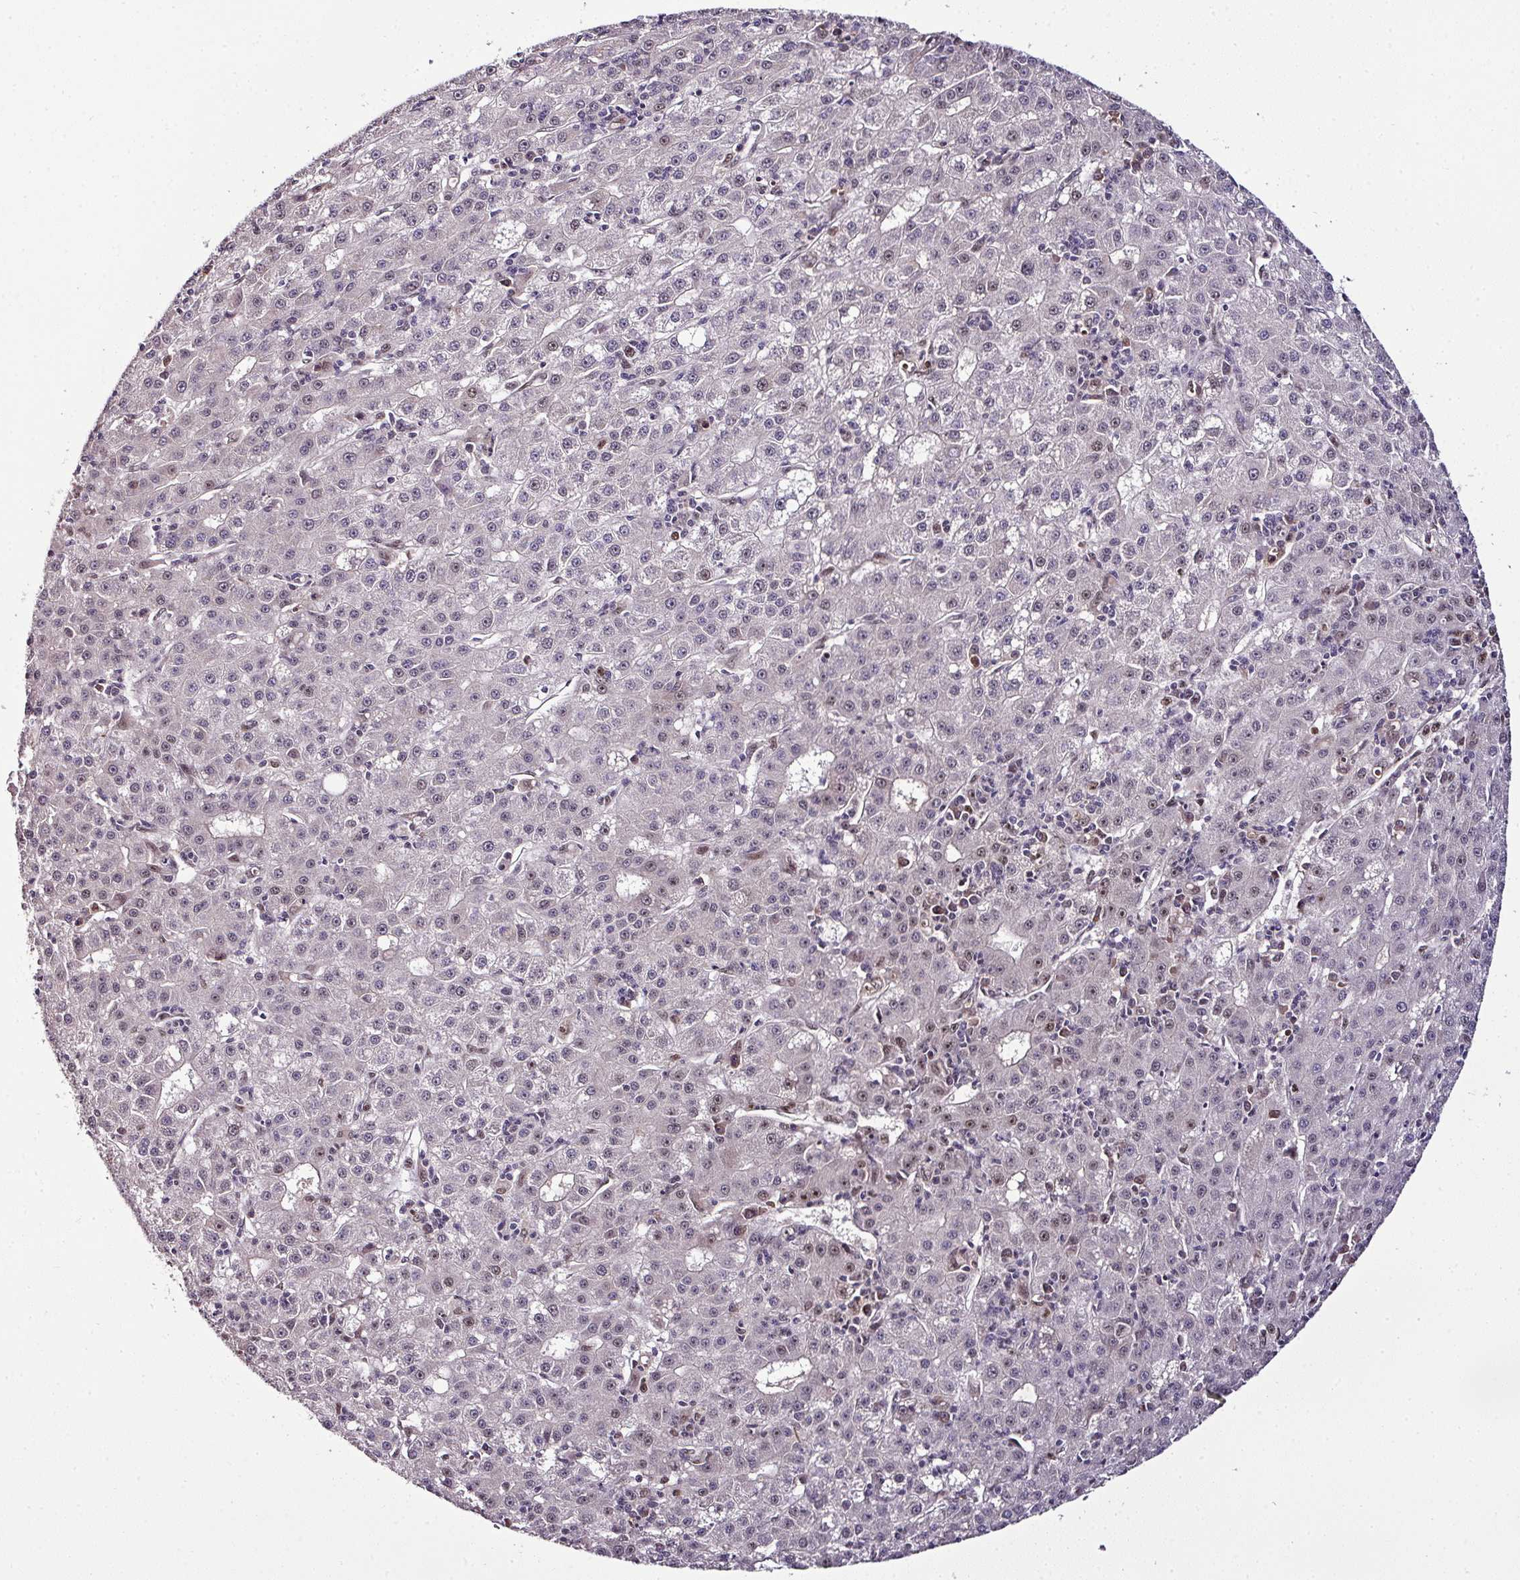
{"staining": {"intensity": "weak", "quantity": "<25%", "location": "nuclear"}, "tissue": "liver cancer", "cell_type": "Tumor cells", "image_type": "cancer", "snomed": [{"axis": "morphology", "description": "Carcinoma, Hepatocellular, NOS"}, {"axis": "topography", "description": "Liver"}], "caption": "Immunohistochemical staining of liver cancer shows no significant positivity in tumor cells.", "gene": "KLF16", "patient": {"sex": "male", "age": 76}}